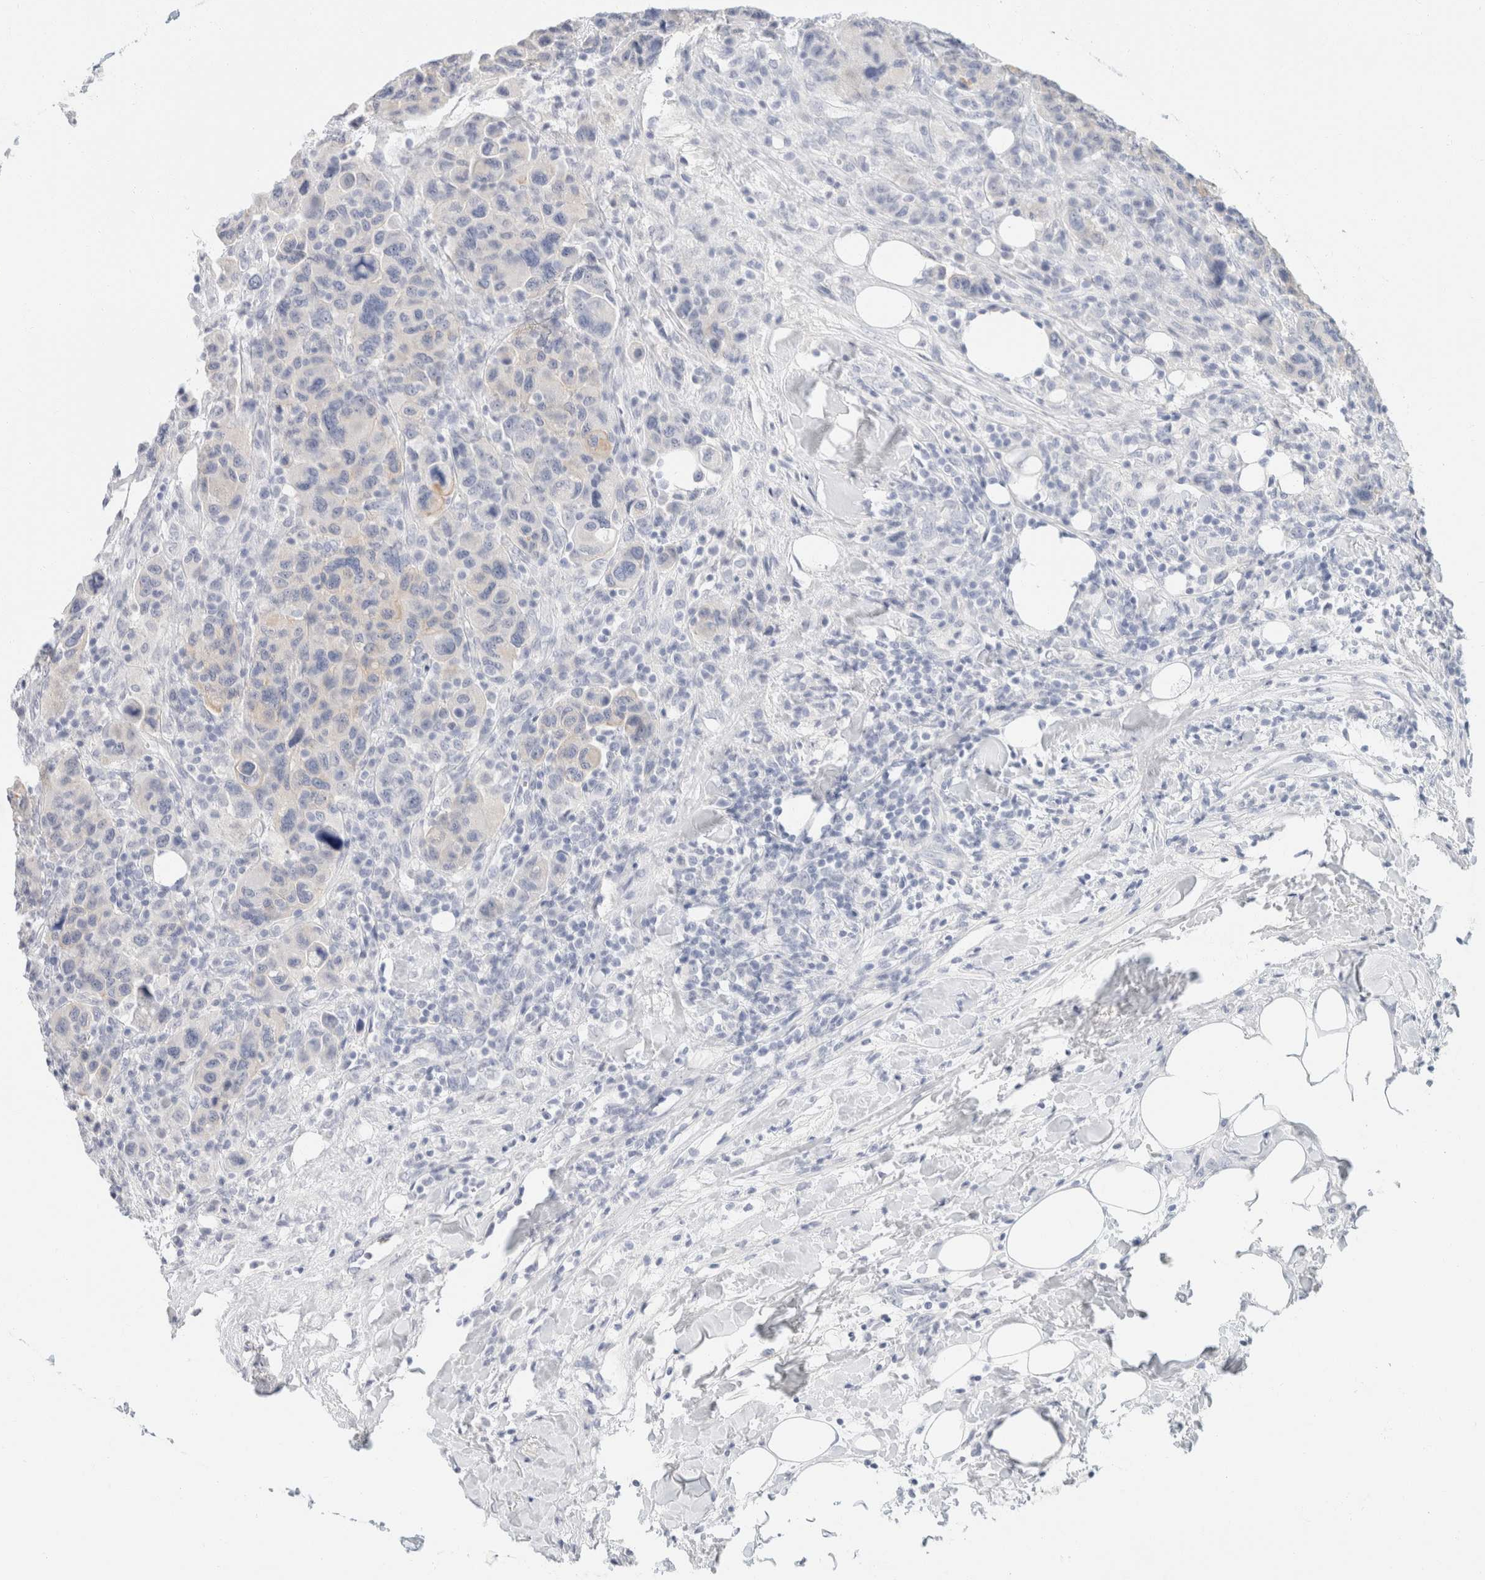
{"staining": {"intensity": "negative", "quantity": "none", "location": "none"}, "tissue": "breast cancer", "cell_type": "Tumor cells", "image_type": "cancer", "snomed": [{"axis": "morphology", "description": "Duct carcinoma"}, {"axis": "topography", "description": "Breast"}], "caption": "This is an immunohistochemistry micrograph of breast cancer (infiltrating ductal carcinoma). There is no expression in tumor cells.", "gene": "KRT20", "patient": {"sex": "female", "age": 37}}